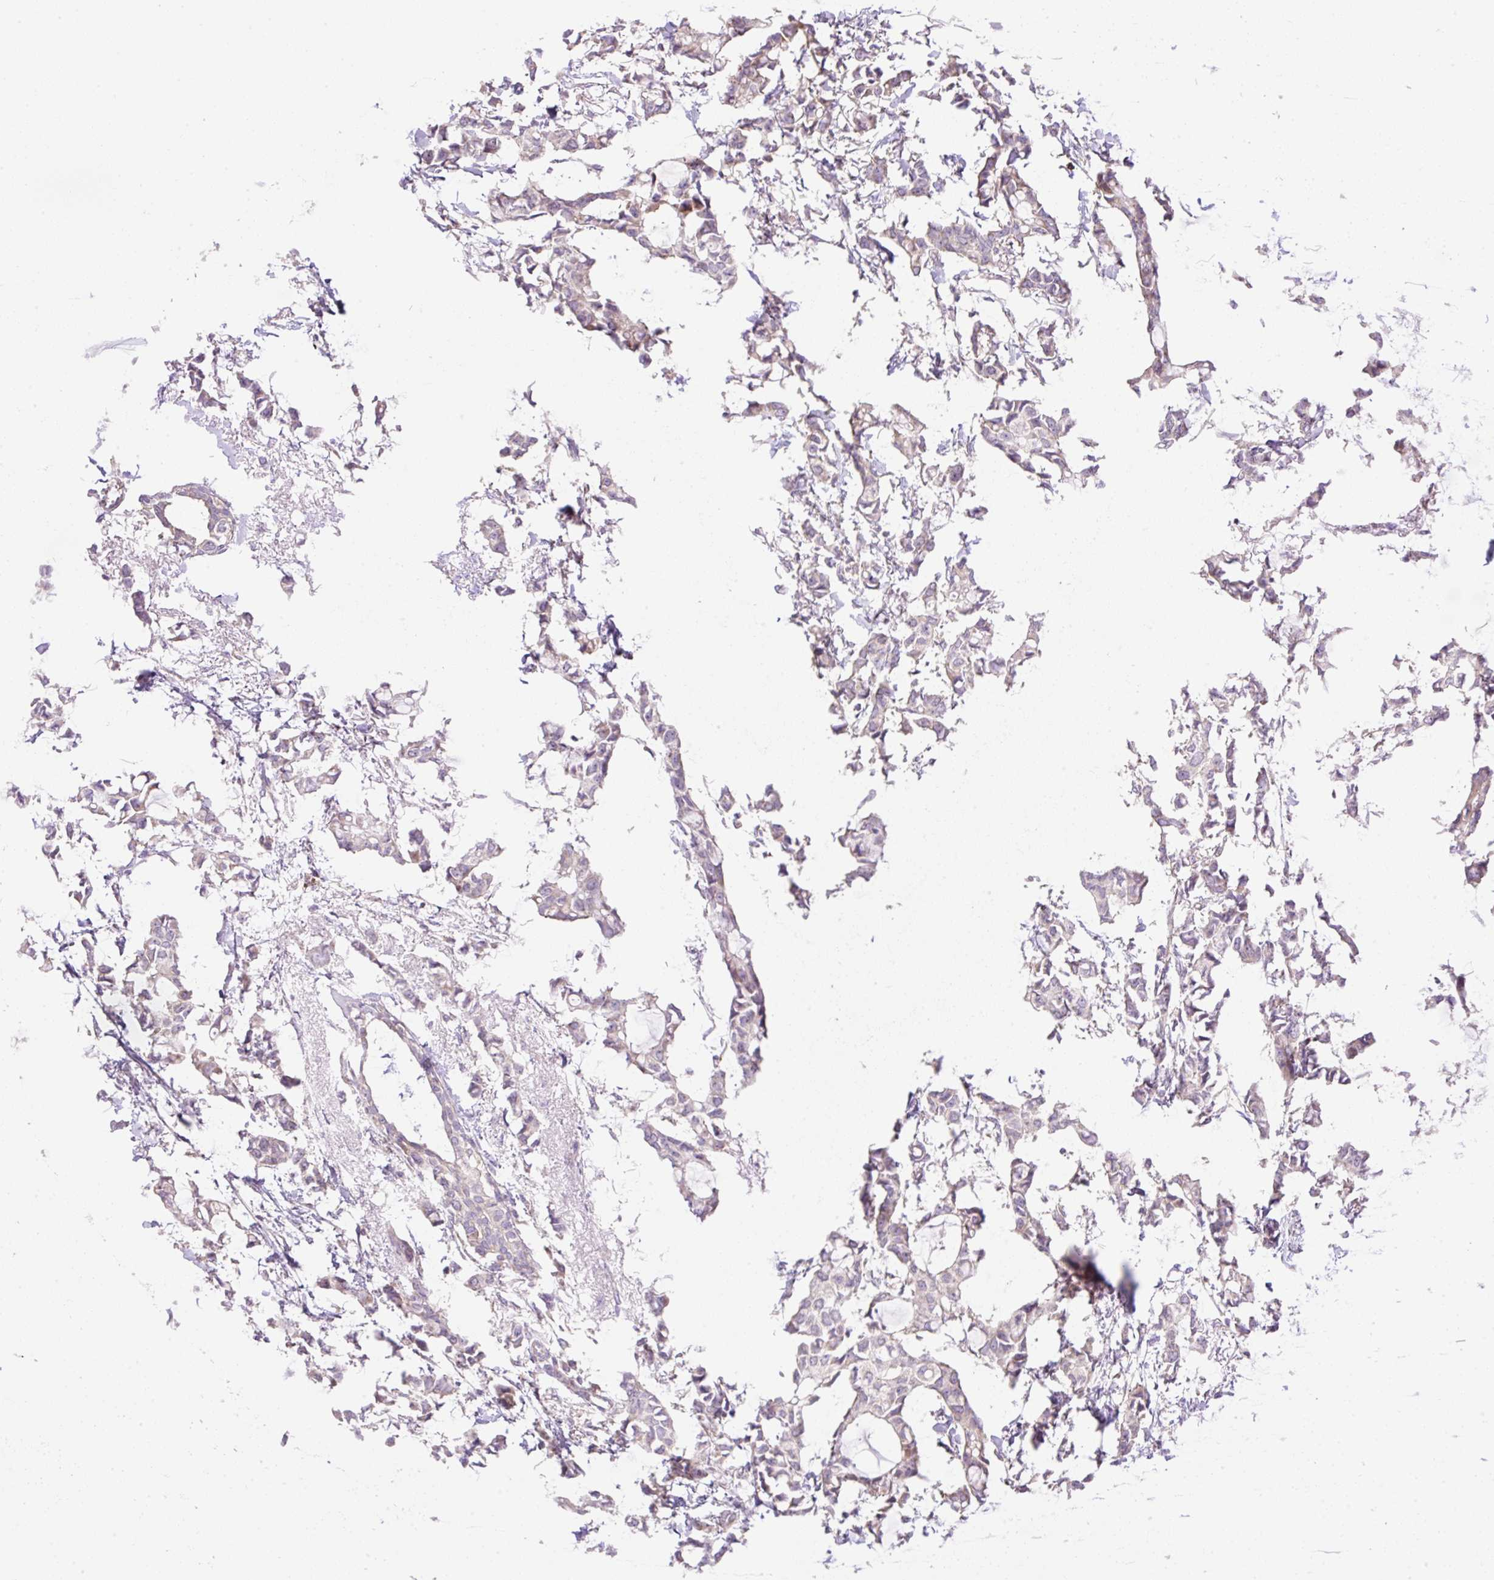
{"staining": {"intensity": "negative", "quantity": "none", "location": "none"}, "tissue": "breast cancer", "cell_type": "Tumor cells", "image_type": "cancer", "snomed": [{"axis": "morphology", "description": "Duct carcinoma"}, {"axis": "topography", "description": "Breast"}], "caption": "Tumor cells are negative for protein expression in human breast cancer. (Immunohistochemistry (ihc), brightfield microscopy, high magnification).", "gene": "VPS25", "patient": {"sex": "female", "age": 73}}